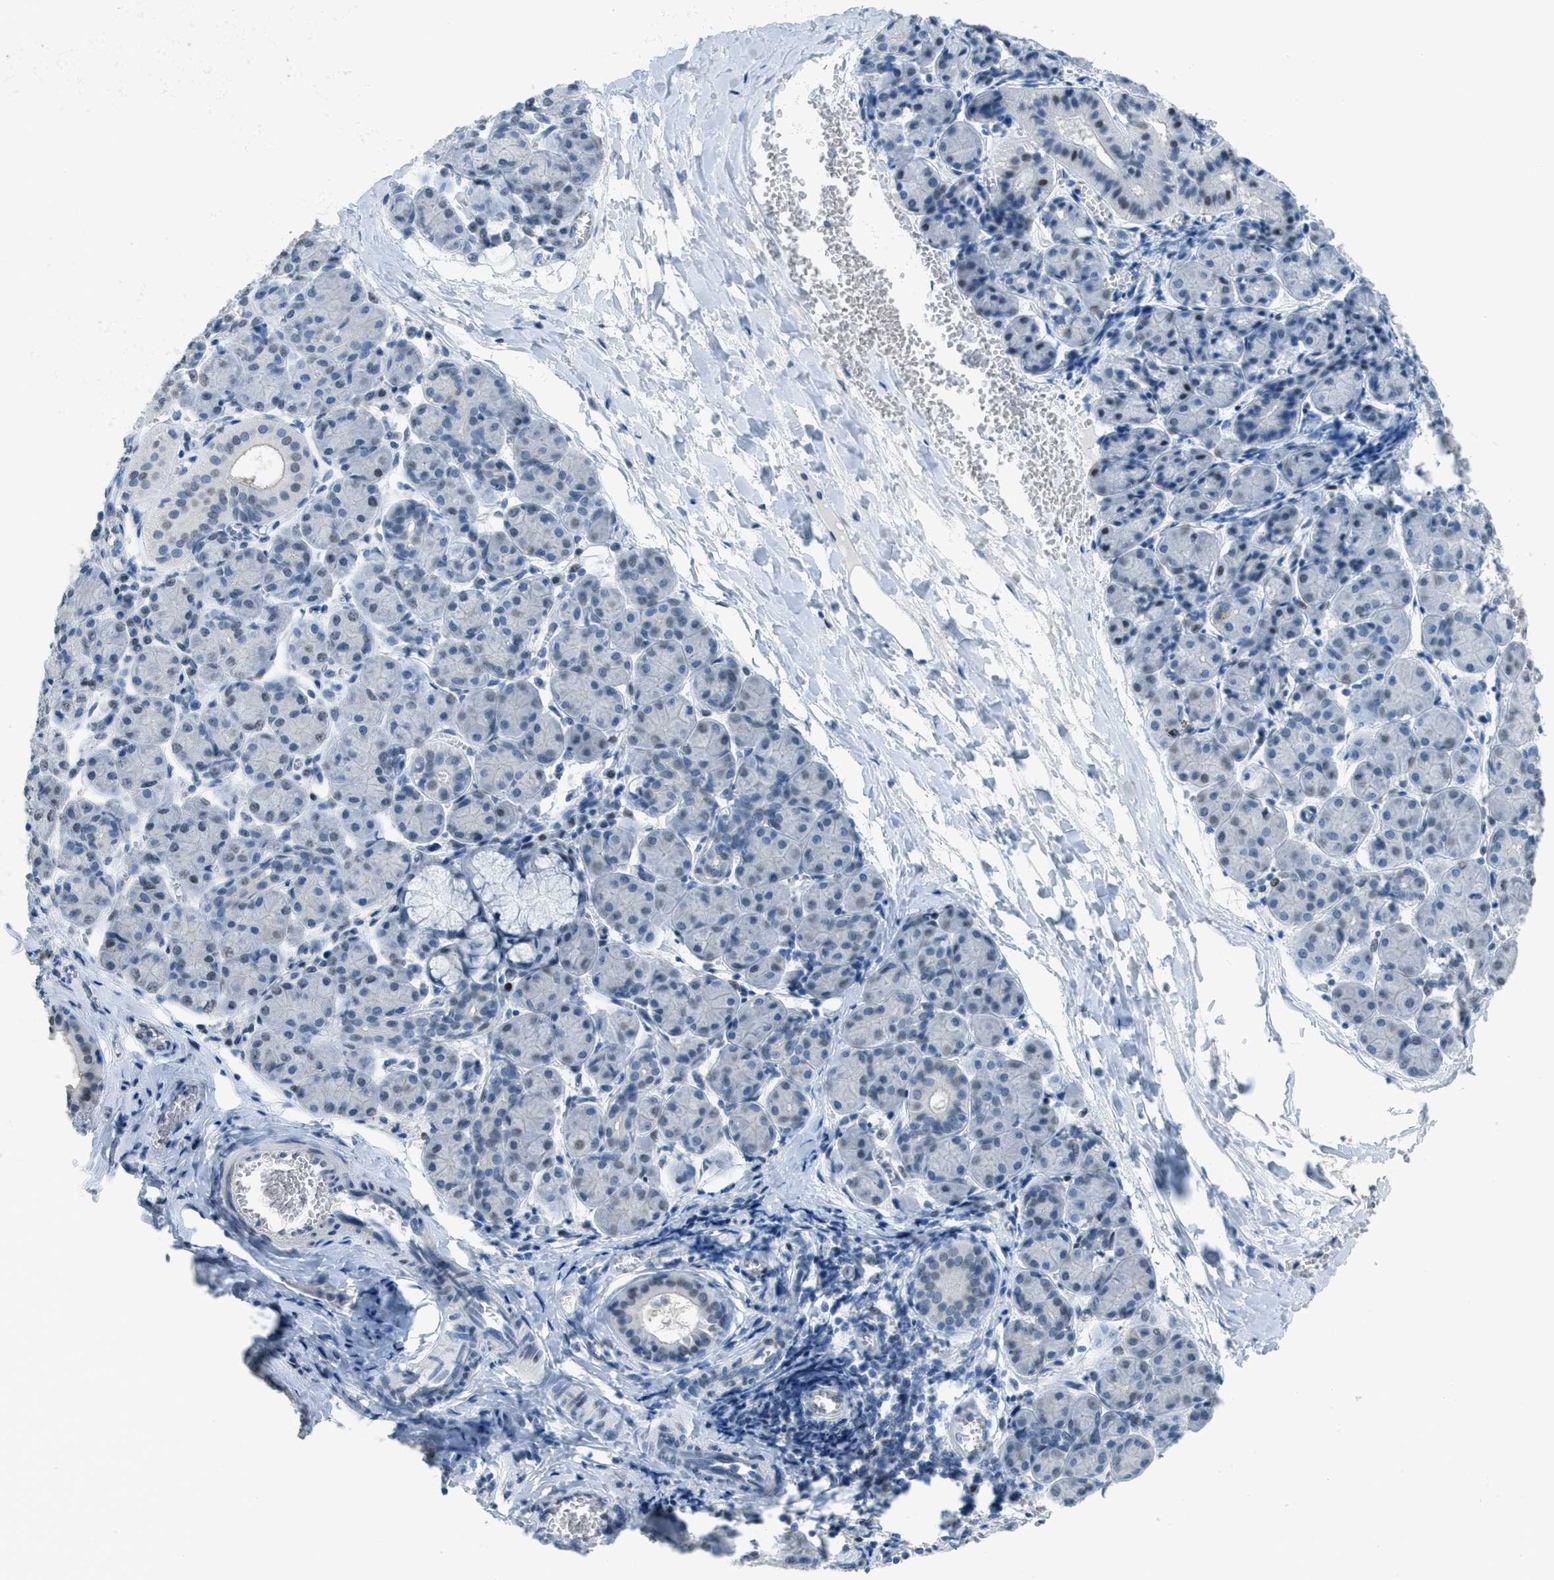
{"staining": {"intensity": "weak", "quantity": "<25%", "location": "nuclear"}, "tissue": "salivary gland", "cell_type": "Glandular cells", "image_type": "normal", "snomed": [{"axis": "morphology", "description": "Normal tissue, NOS"}, {"axis": "morphology", "description": "Inflammation, NOS"}, {"axis": "topography", "description": "Lymph node"}, {"axis": "topography", "description": "Salivary gland"}], "caption": "Unremarkable salivary gland was stained to show a protein in brown. There is no significant expression in glandular cells. Nuclei are stained in blue.", "gene": "TTC13", "patient": {"sex": "male", "age": 3}}